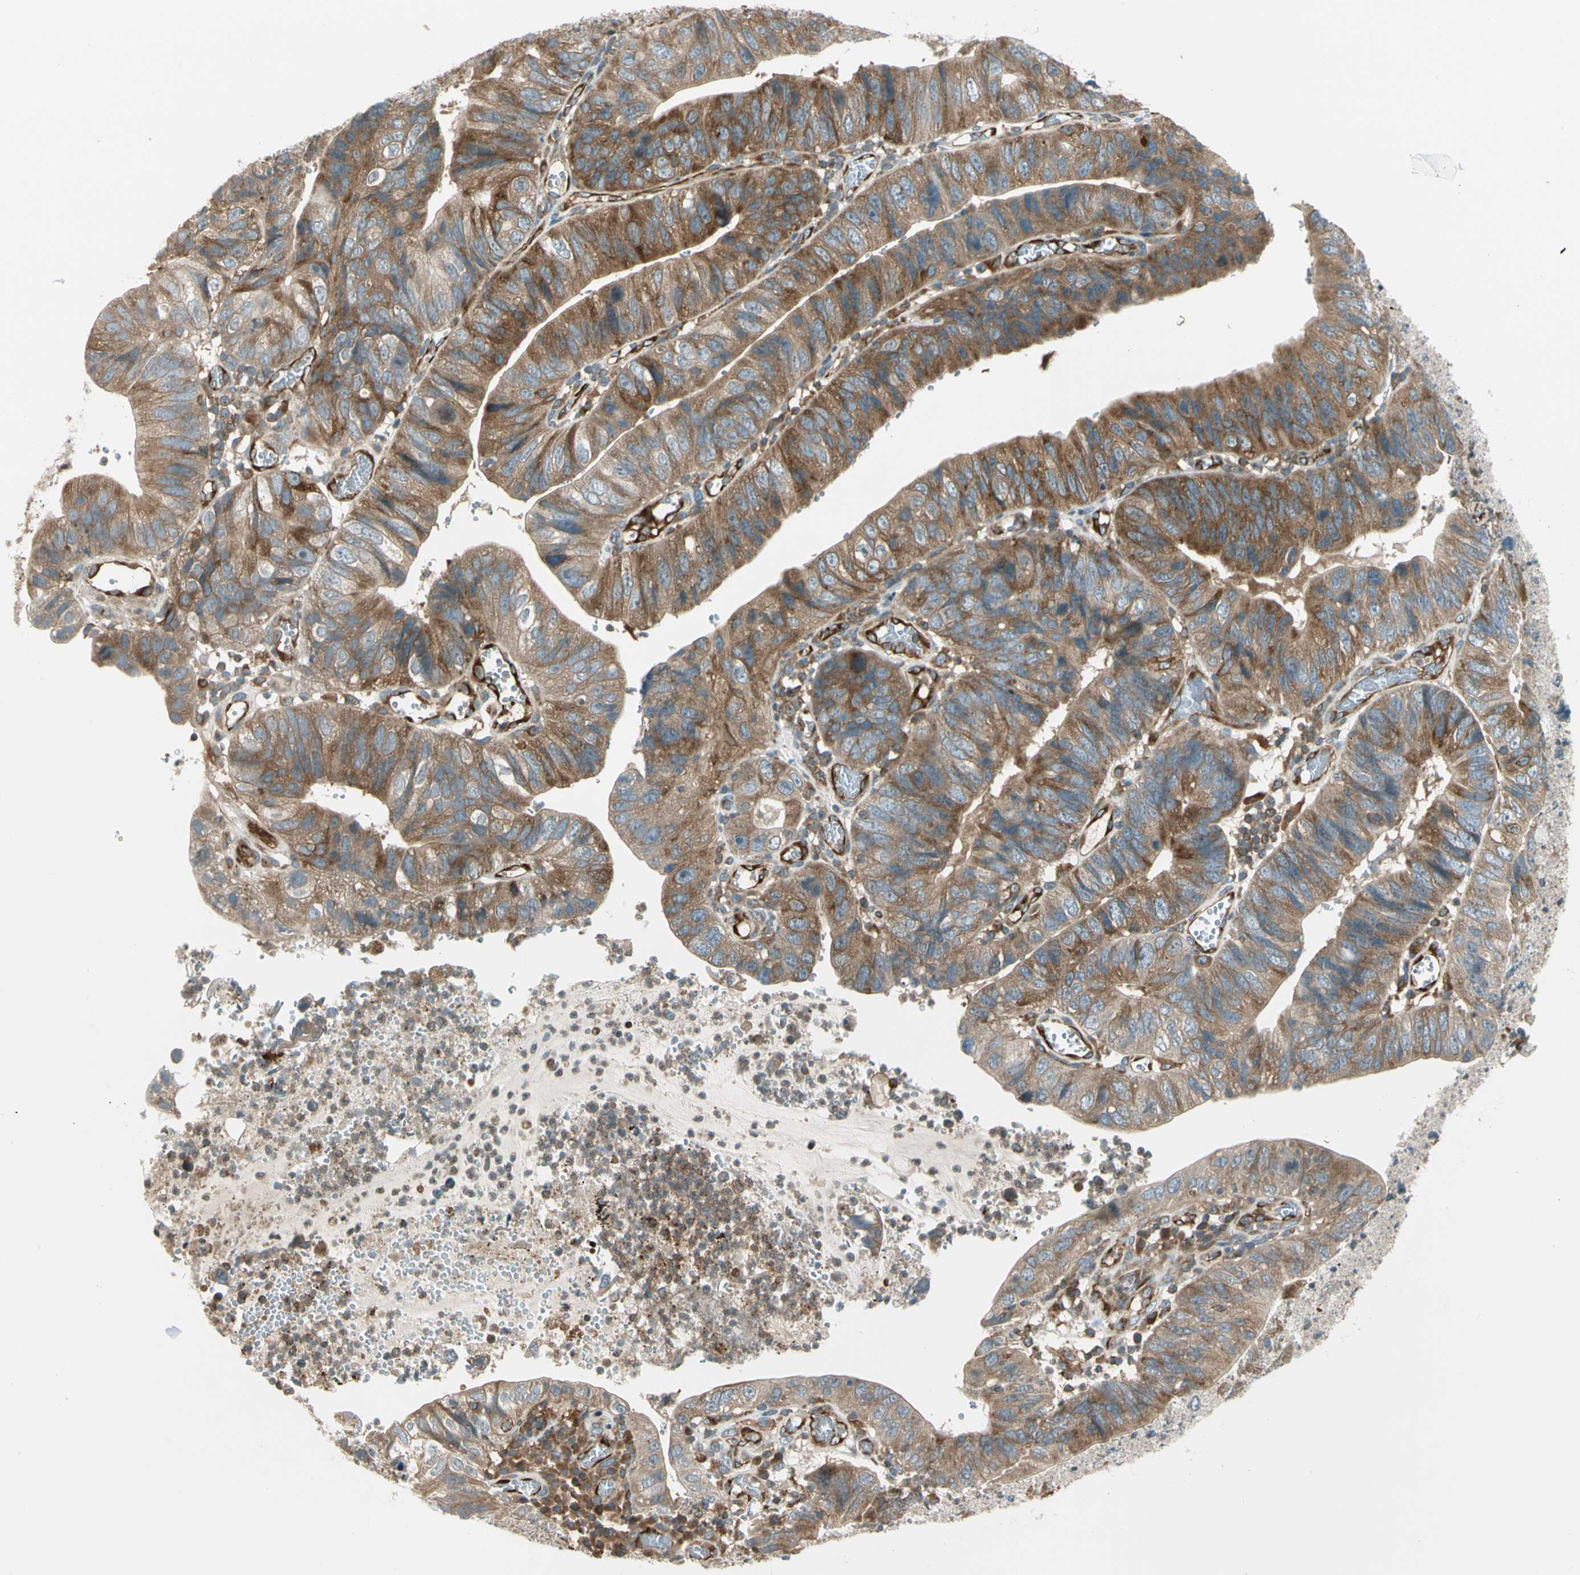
{"staining": {"intensity": "moderate", "quantity": "25%-75%", "location": "cytoplasmic/membranous"}, "tissue": "stomach cancer", "cell_type": "Tumor cells", "image_type": "cancer", "snomed": [{"axis": "morphology", "description": "Adenocarcinoma, NOS"}, {"axis": "topography", "description": "Stomach"}], "caption": "A micrograph showing moderate cytoplasmic/membranous staining in approximately 25%-75% of tumor cells in adenocarcinoma (stomach), as visualized by brown immunohistochemical staining.", "gene": "TRIO", "patient": {"sex": "male", "age": 59}}